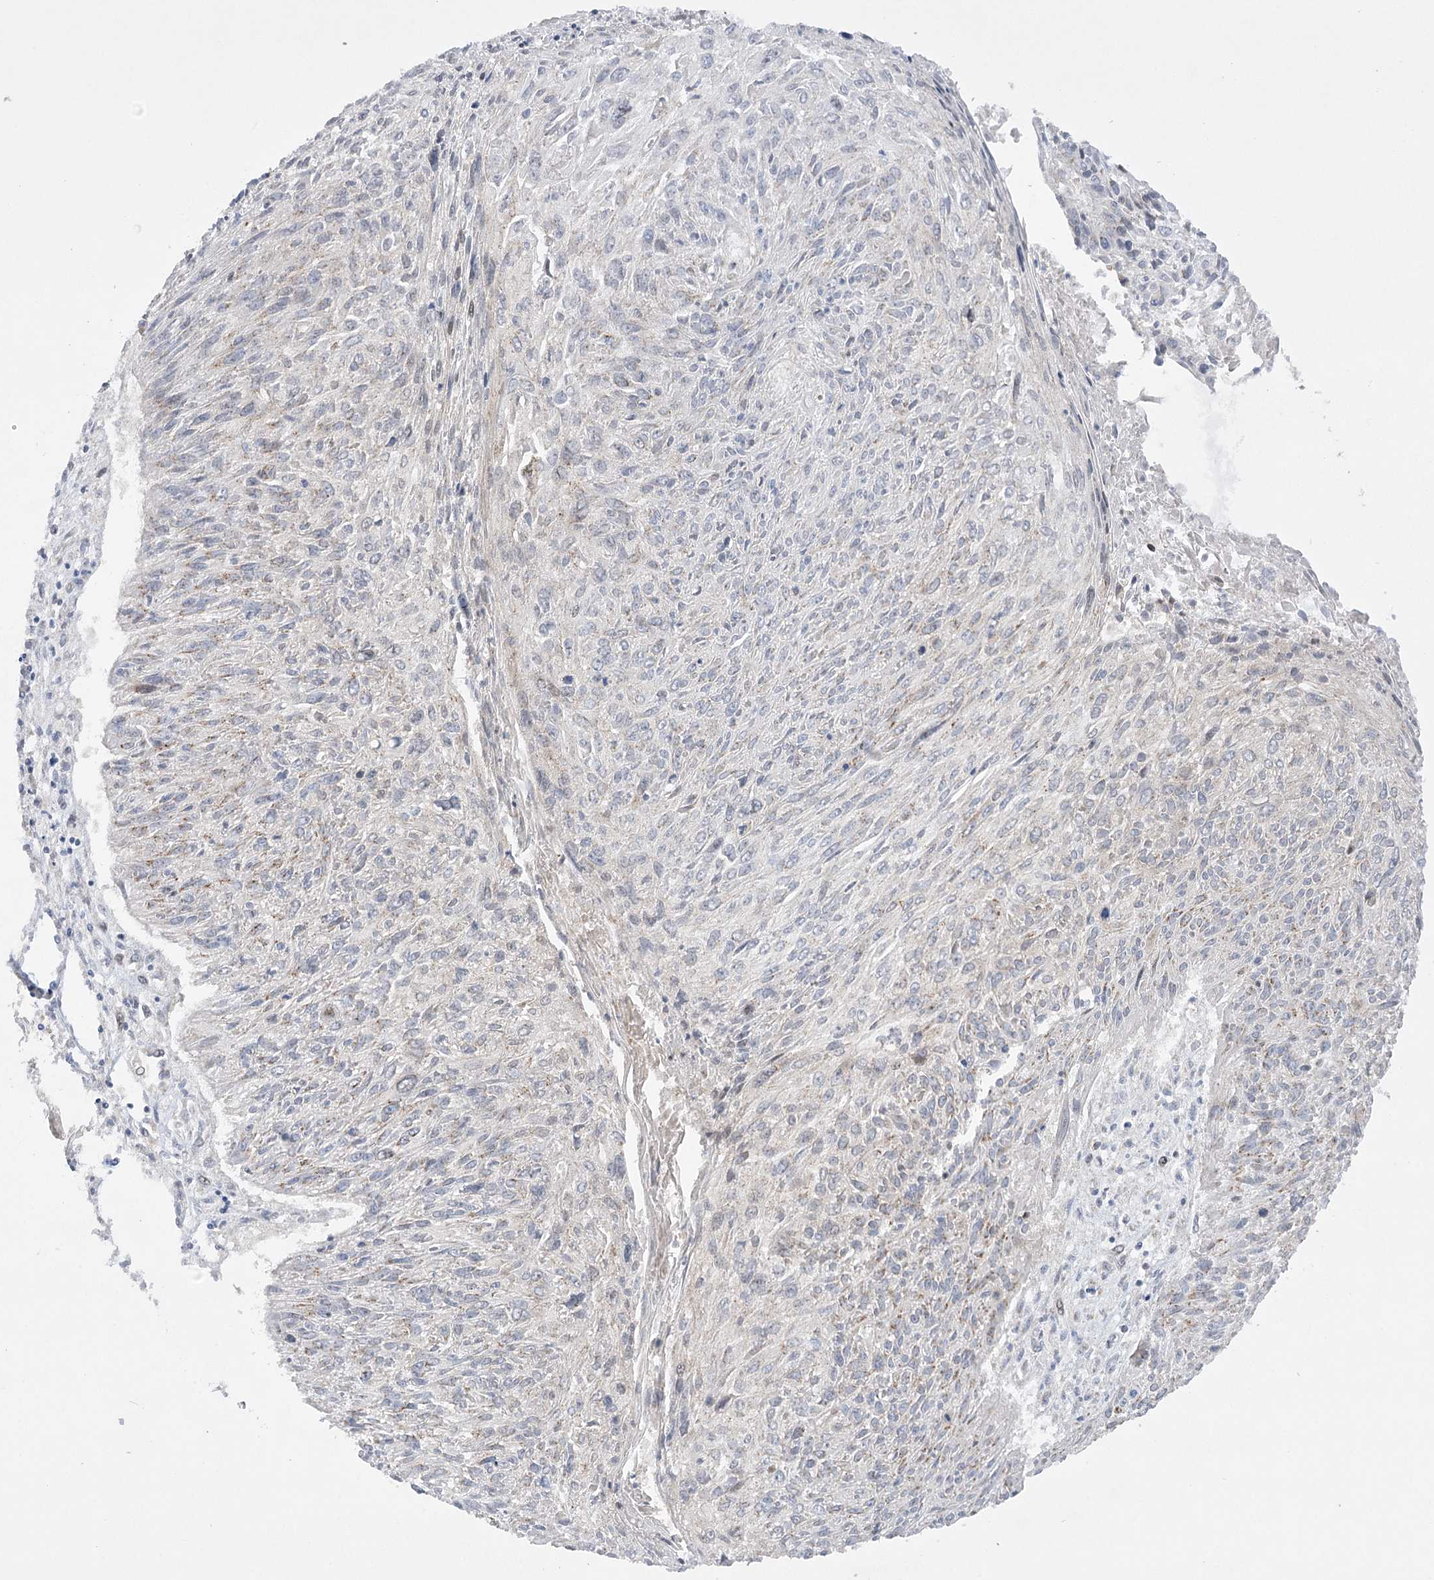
{"staining": {"intensity": "negative", "quantity": "none", "location": "none"}, "tissue": "cervical cancer", "cell_type": "Tumor cells", "image_type": "cancer", "snomed": [{"axis": "morphology", "description": "Squamous cell carcinoma, NOS"}, {"axis": "topography", "description": "Cervix"}], "caption": "A high-resolution micrograph shows immunohistochemistry (IHC) staining of cervical cancer (squamous cell carcinoma), which displays no significant expression in tumor cells. The staining was performed using DAB (3,3'-diaminobenzidine) to visualize the protein expression in brown, while the nuclei were stained in blue with hematoxylin (Magnification: 20x).", "gene": "NME7", "patient": {"sex": "female", "age": 51}}